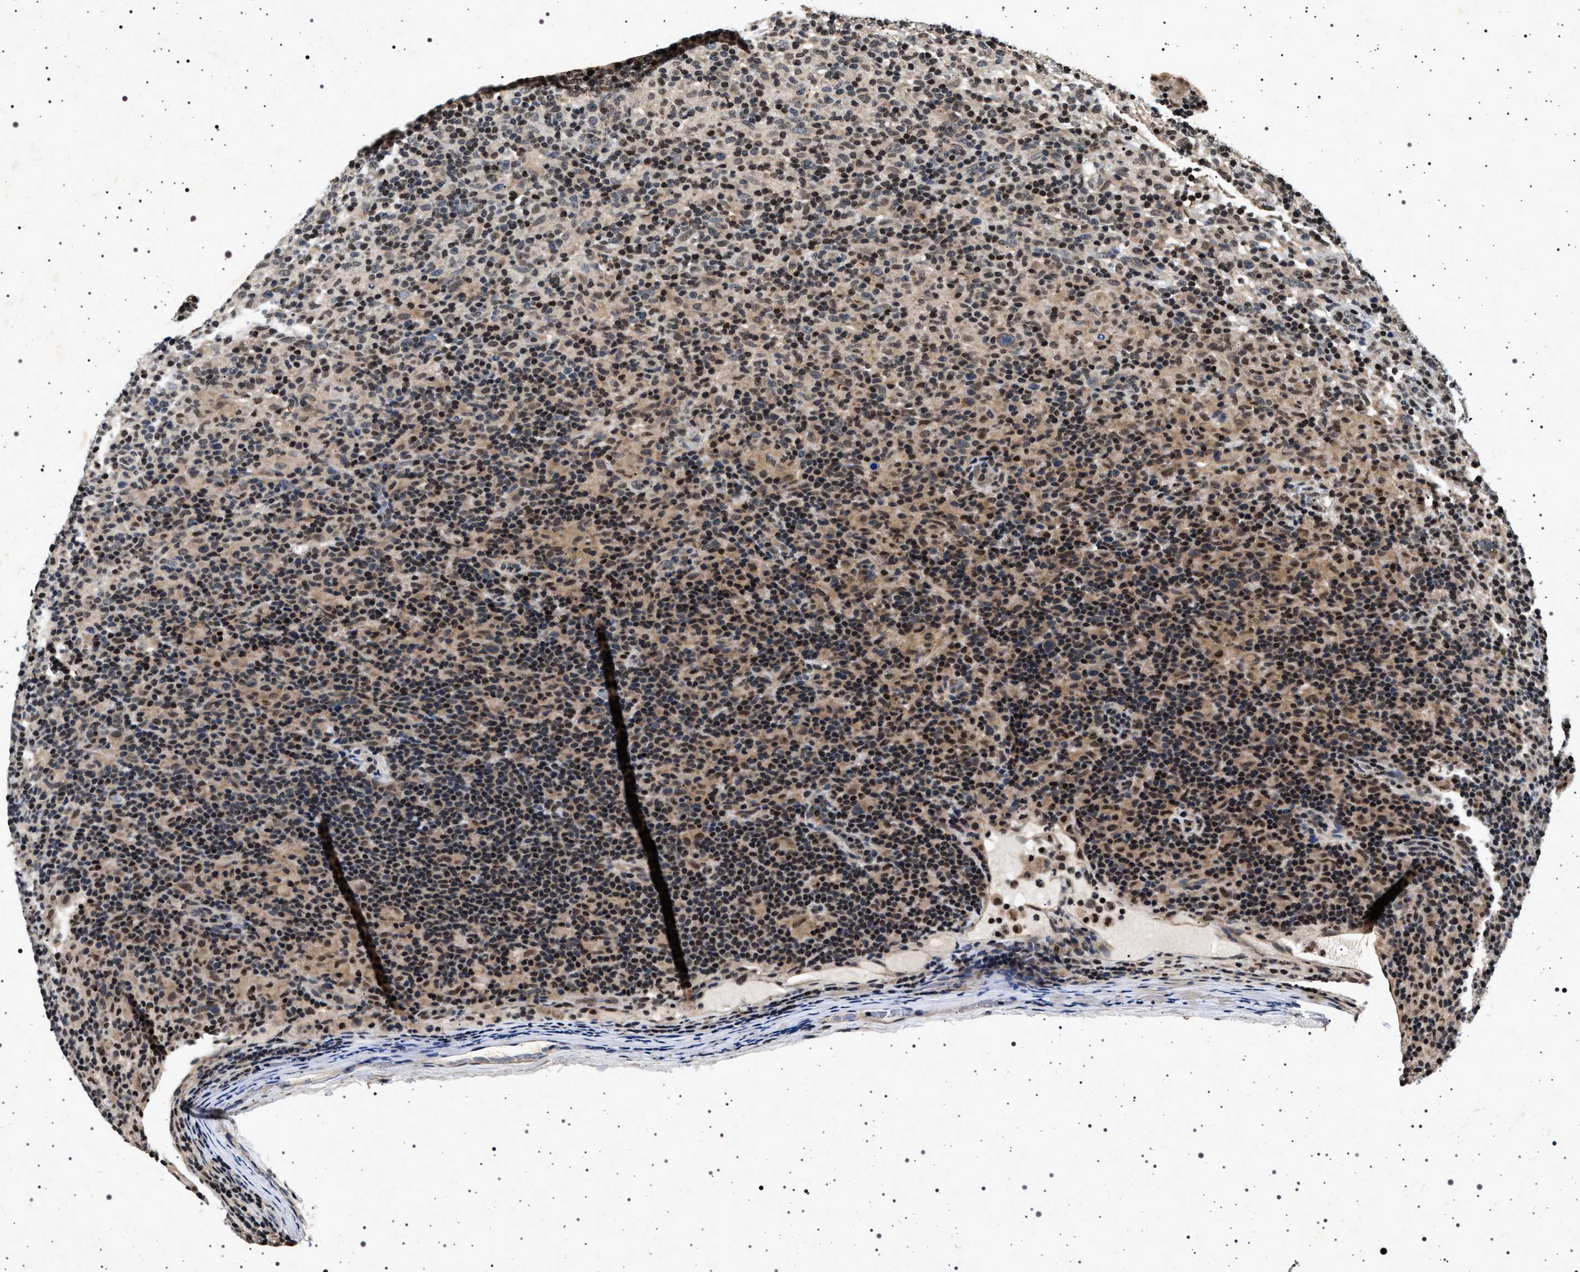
{"staining": {"intensity": "weak", "quantity": "<25%", "location": "cytoplasmic/membranous"}, "tissue": "lymphoma", "cell_type": "Tumor cells", "image_type": "cancer", "snomed": [{"axis": "morphology", "description": "Hodgkin's disease, NOS"}, {"axis": "topography", "description": "Lymph node"}], "caption": "High magnification brightfield microscopy of lymphoma stained with DAB (brown) and counterstained with hematoxylin (blue): tumor cells show no significant expression.", "gene": "CDKN1B", "patient": {"sex": "male", "age": 70}}